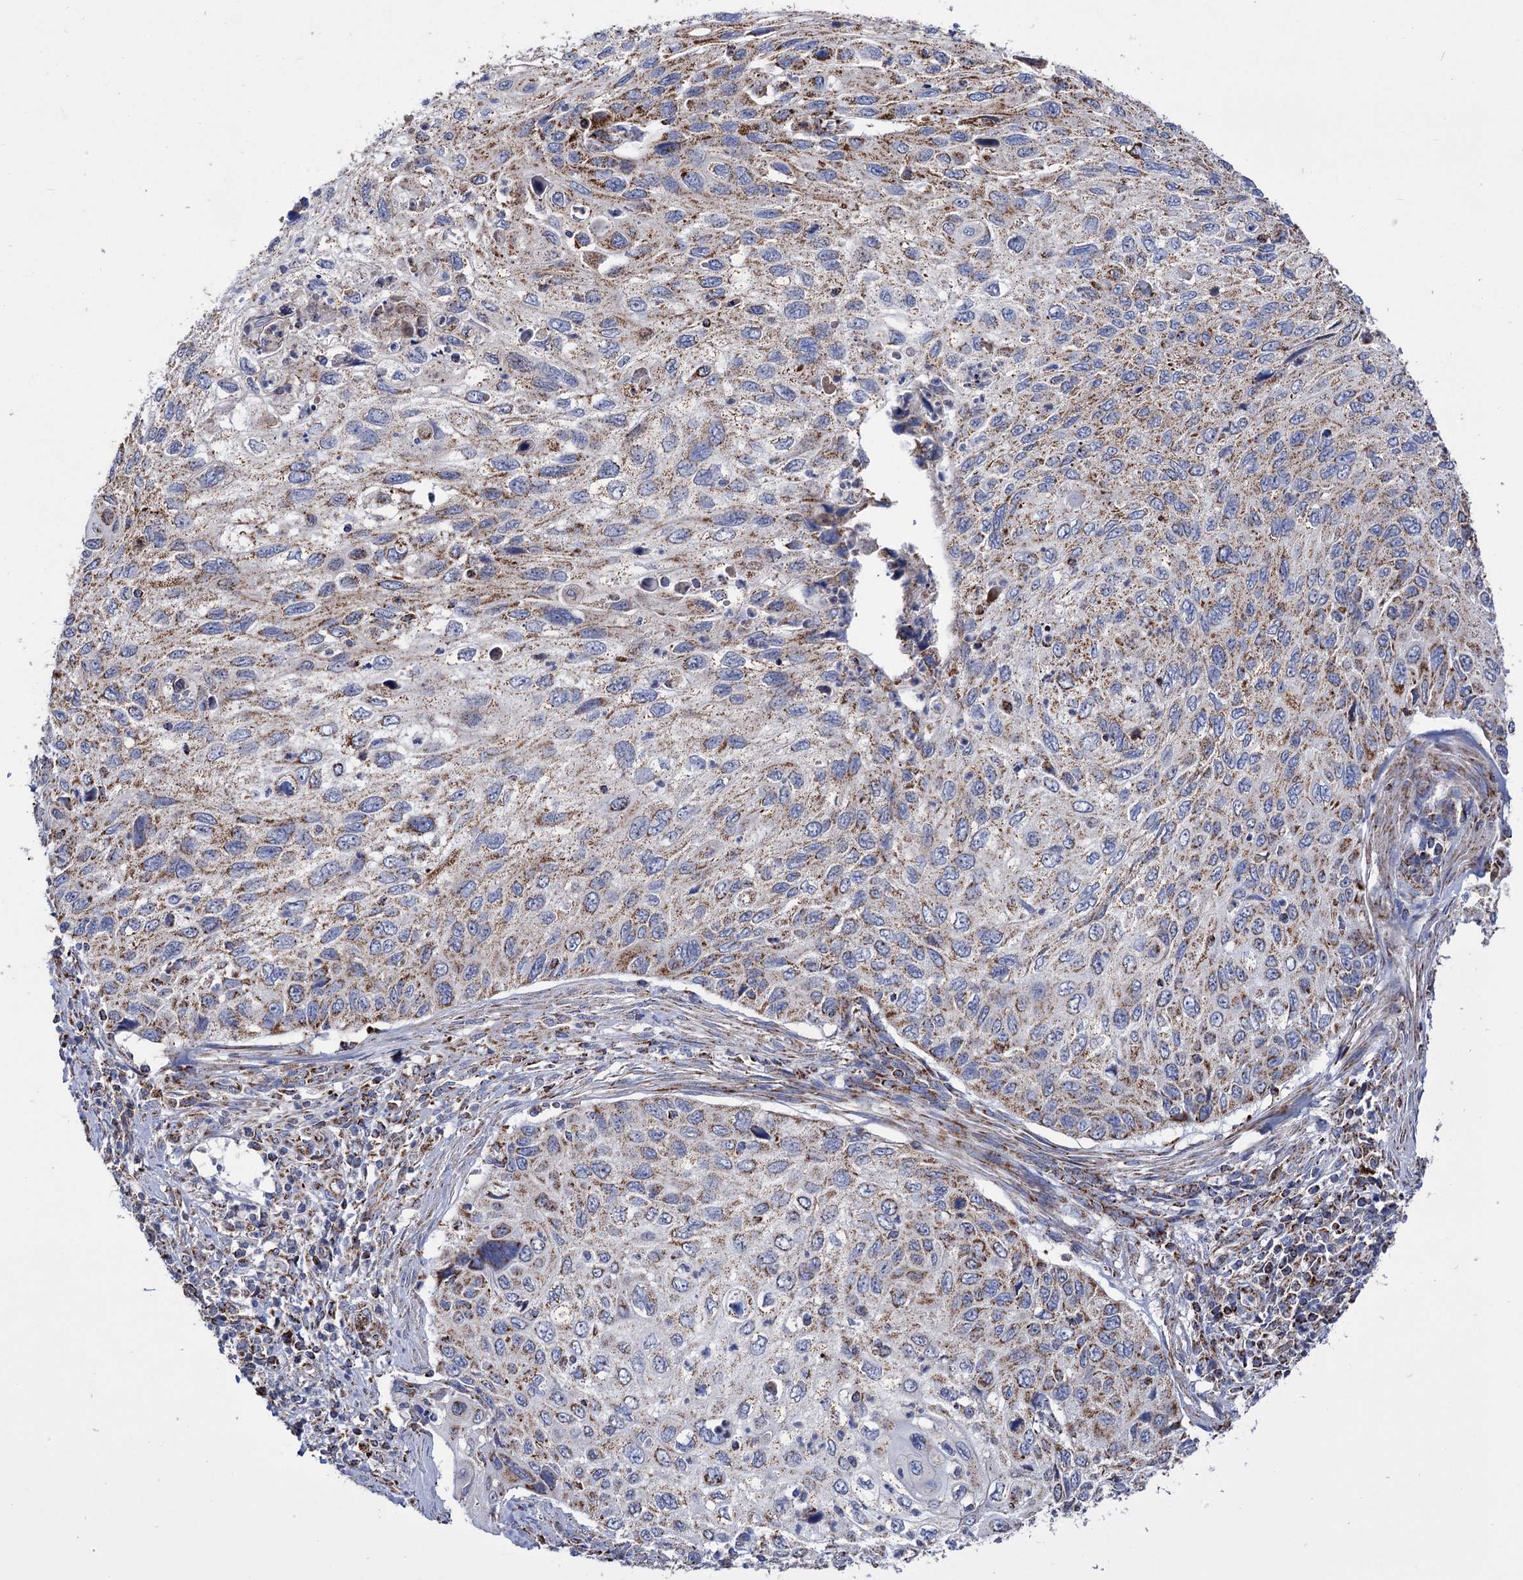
{"staining": {"intensity": "moderate", "quantity": ">75%", "location": "cytoplasmic/membranous"}, "tissue": "cervical cancer", "cell_type": "Tumor cells", "image_type": "cancer", "snomed": [{"axis": "morphology", "description": "Squamous cell carcinoma, NOS"}, {"axis": "topography", "description": "Cervix"}], "caption": "Protein expression analysis of cervical cancer exhibits moderate cytoplasmic/membranous expression in approximately >75% of tumor cells.", "gene": "ABHD10", "patient": {"sex": "female", "age": 70}}